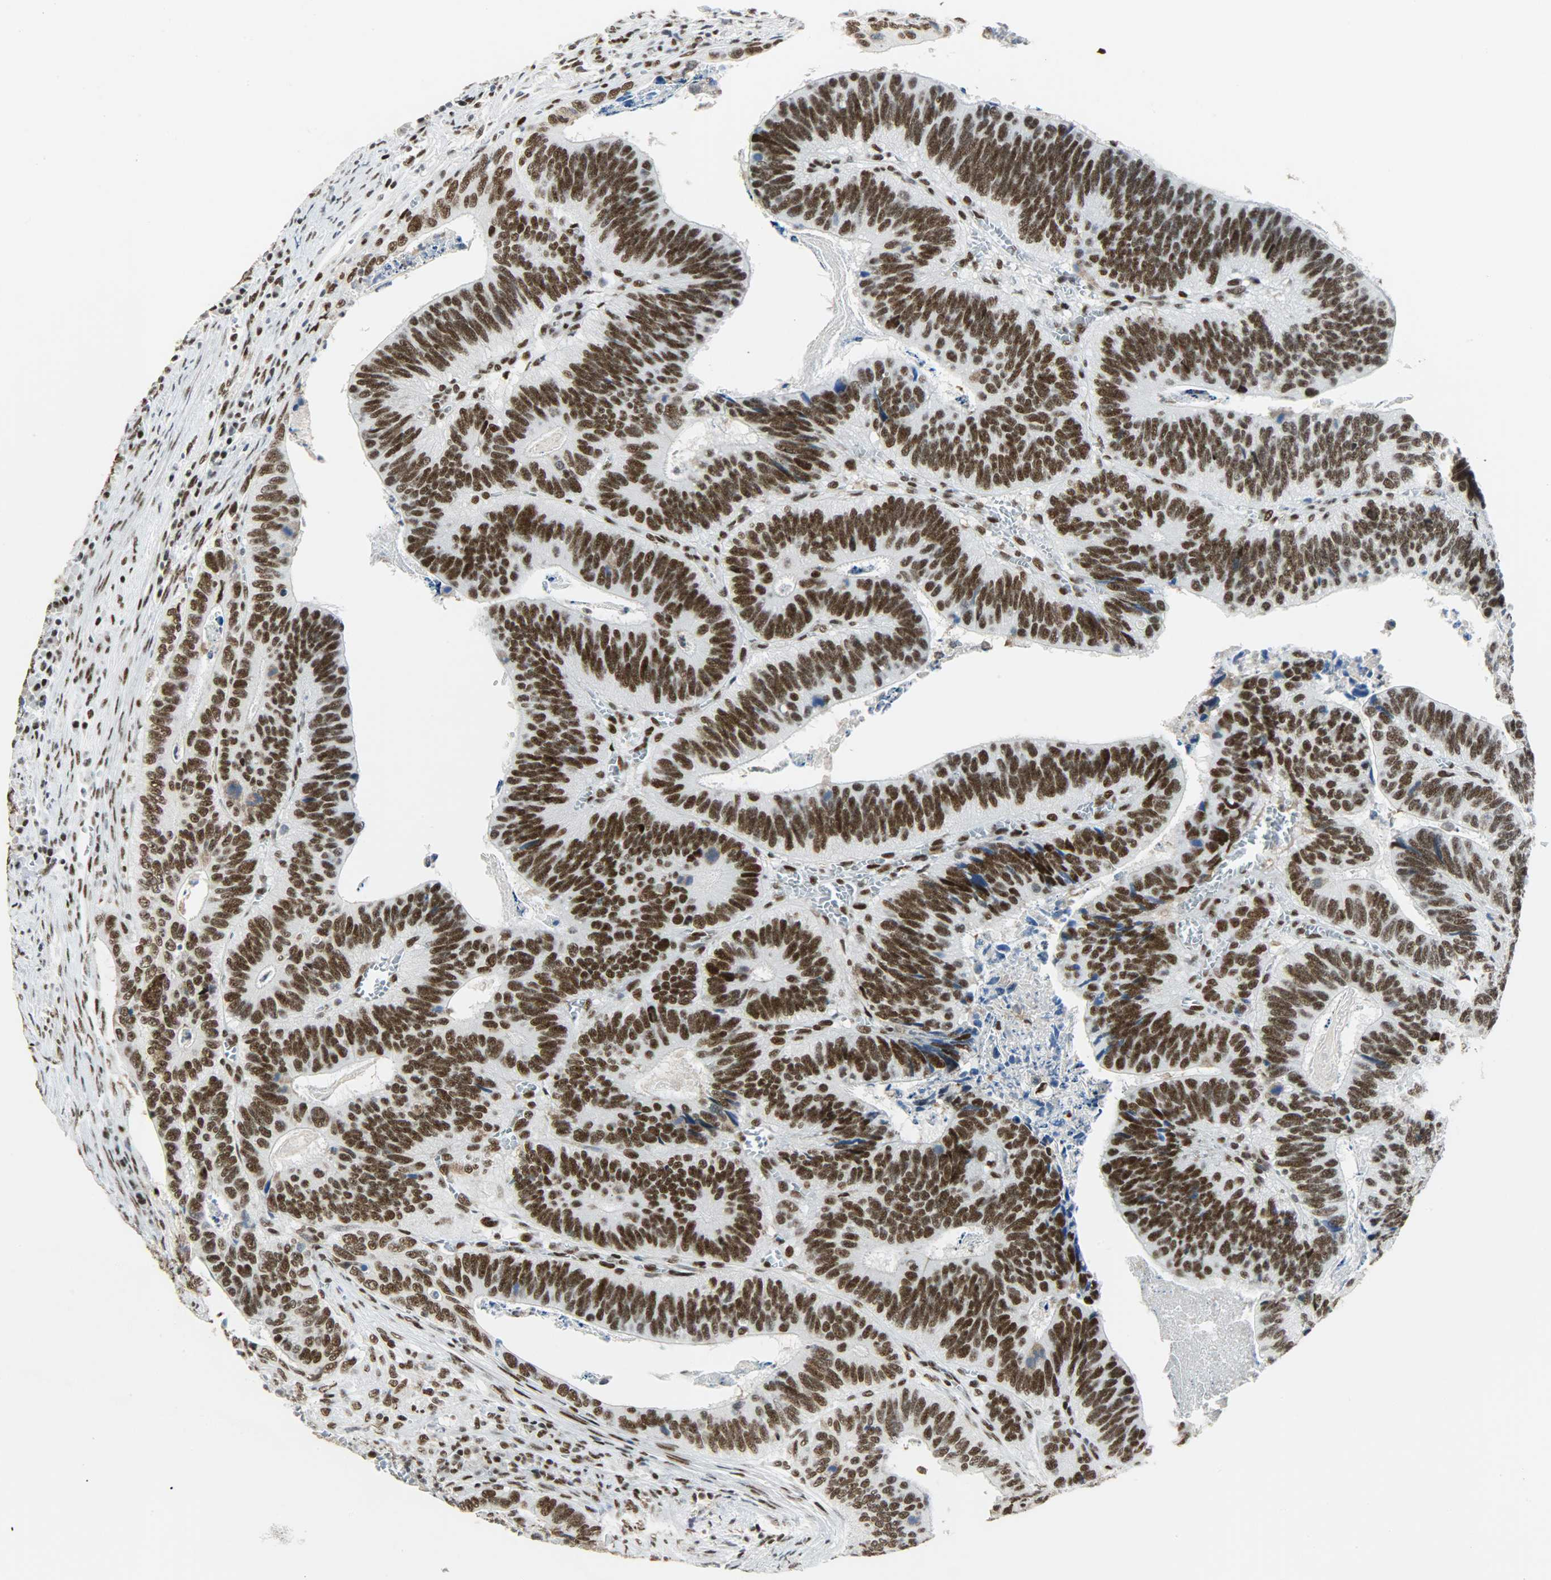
{"staining": {"intensity": "strong", "quantity": ">75%", "location": "nuclear"}, "tissue": "colorectal cancer", "cell_type": "Tumor cells", "image_type": "cancer", "snomed": [{"axis": "morphology", "description": "Adenocarcinoma, NOS"}, {"axis": "topography", "description": "Colon"}], "caption": "This image demonstrates immunohistochemistry (IHC) staining of human colorectal cancer (adenocarcinoma), with high strong nuclear positivity in about >75% of tumor cells.", "gene": "SSB", "patient": {"sex": "male", "age": 72}}